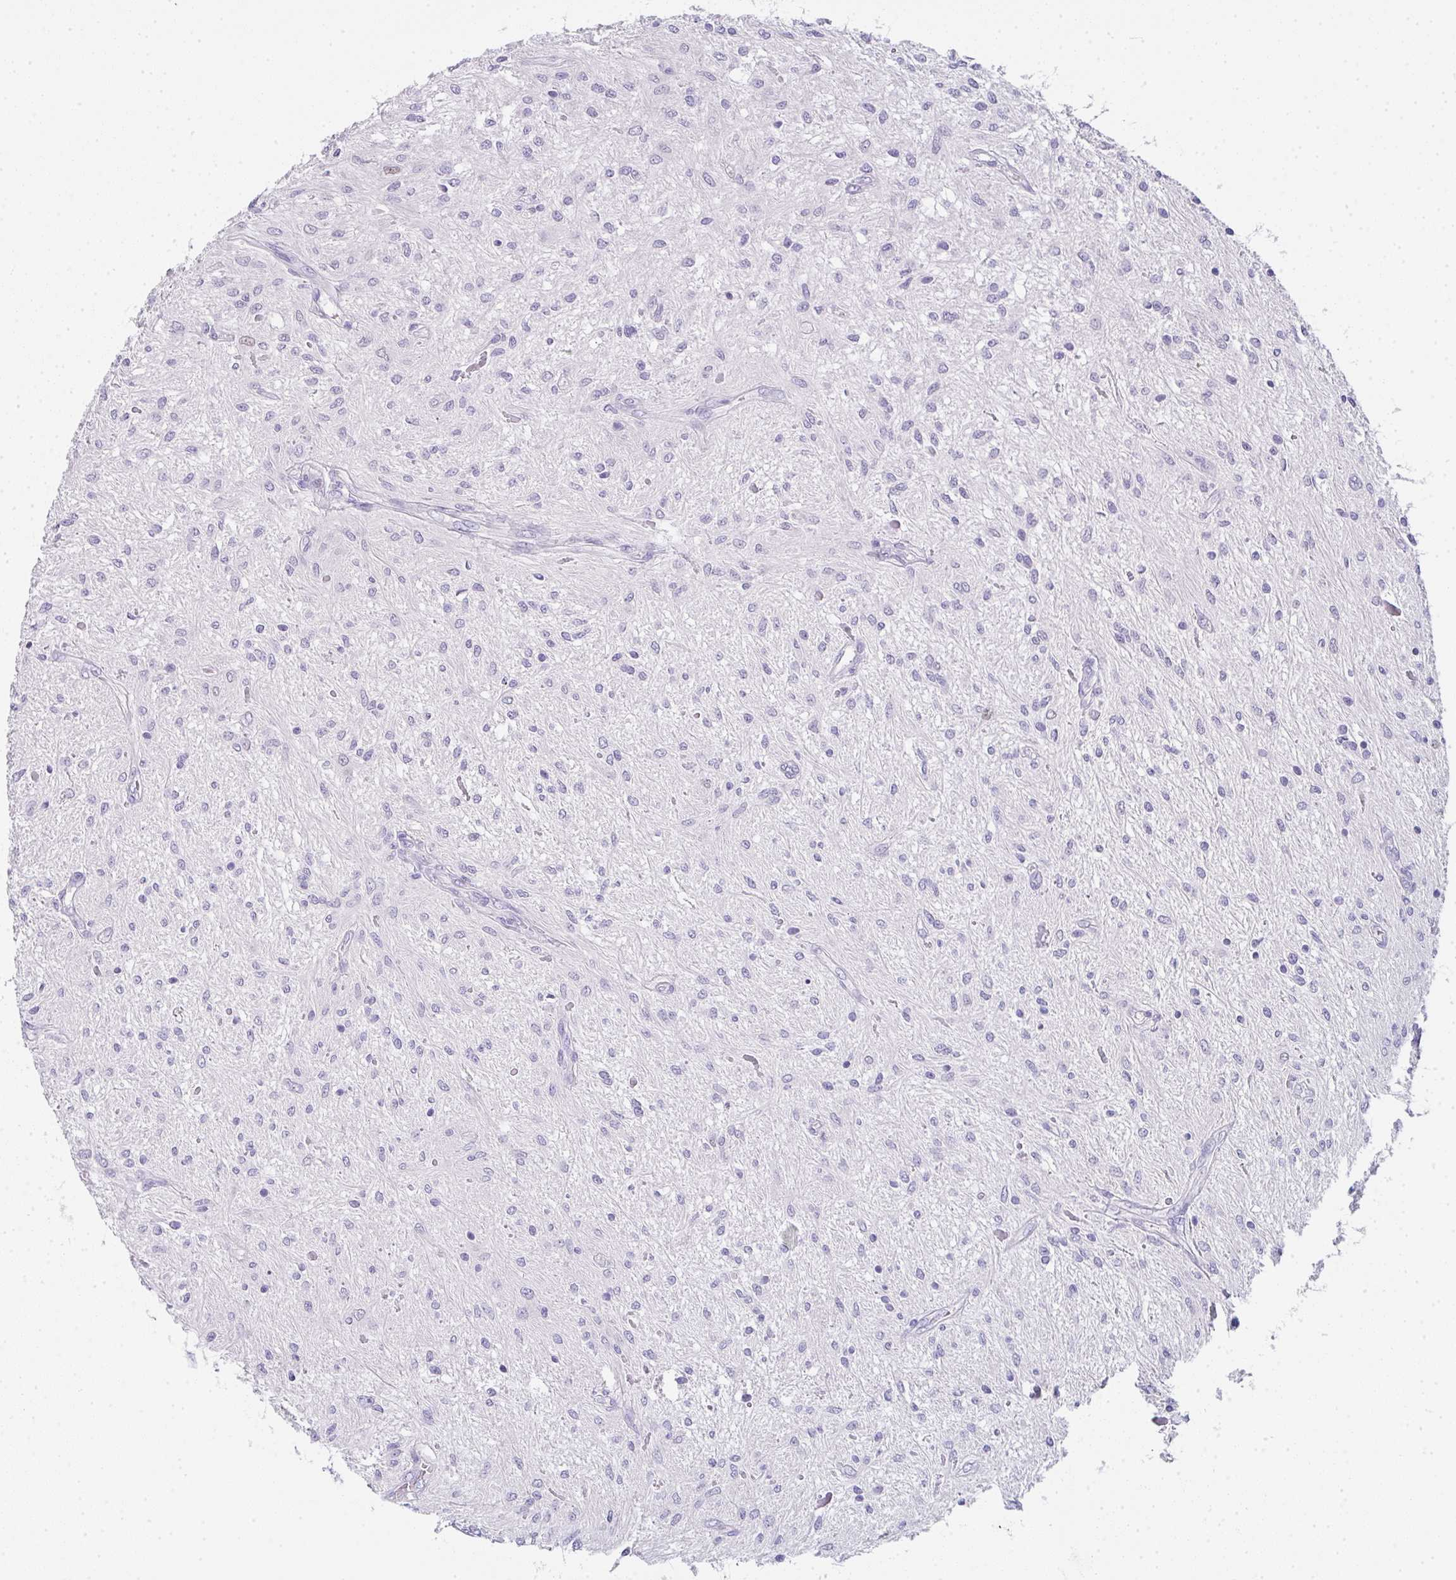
{"staining": {"intensity": "negative", "quantity": "none", "location": "none"}, "tissue": "glioma", "cell_type": "Tumor cells", "image_type": "cancer", "snomed": [{"axis": "morphology", "description": "Glioma, malignant, Low grade"}, {"axis": "topography", "description": "Cerebellum"}], "caption": "DAB (3,3'-diaminobenzidine) immunohistochemical staining of malignant low-grade glioma displays no significant expression in tumor cells.", "gene": "CACNA1S", "patient": {"sex": "female", "age": 14}}